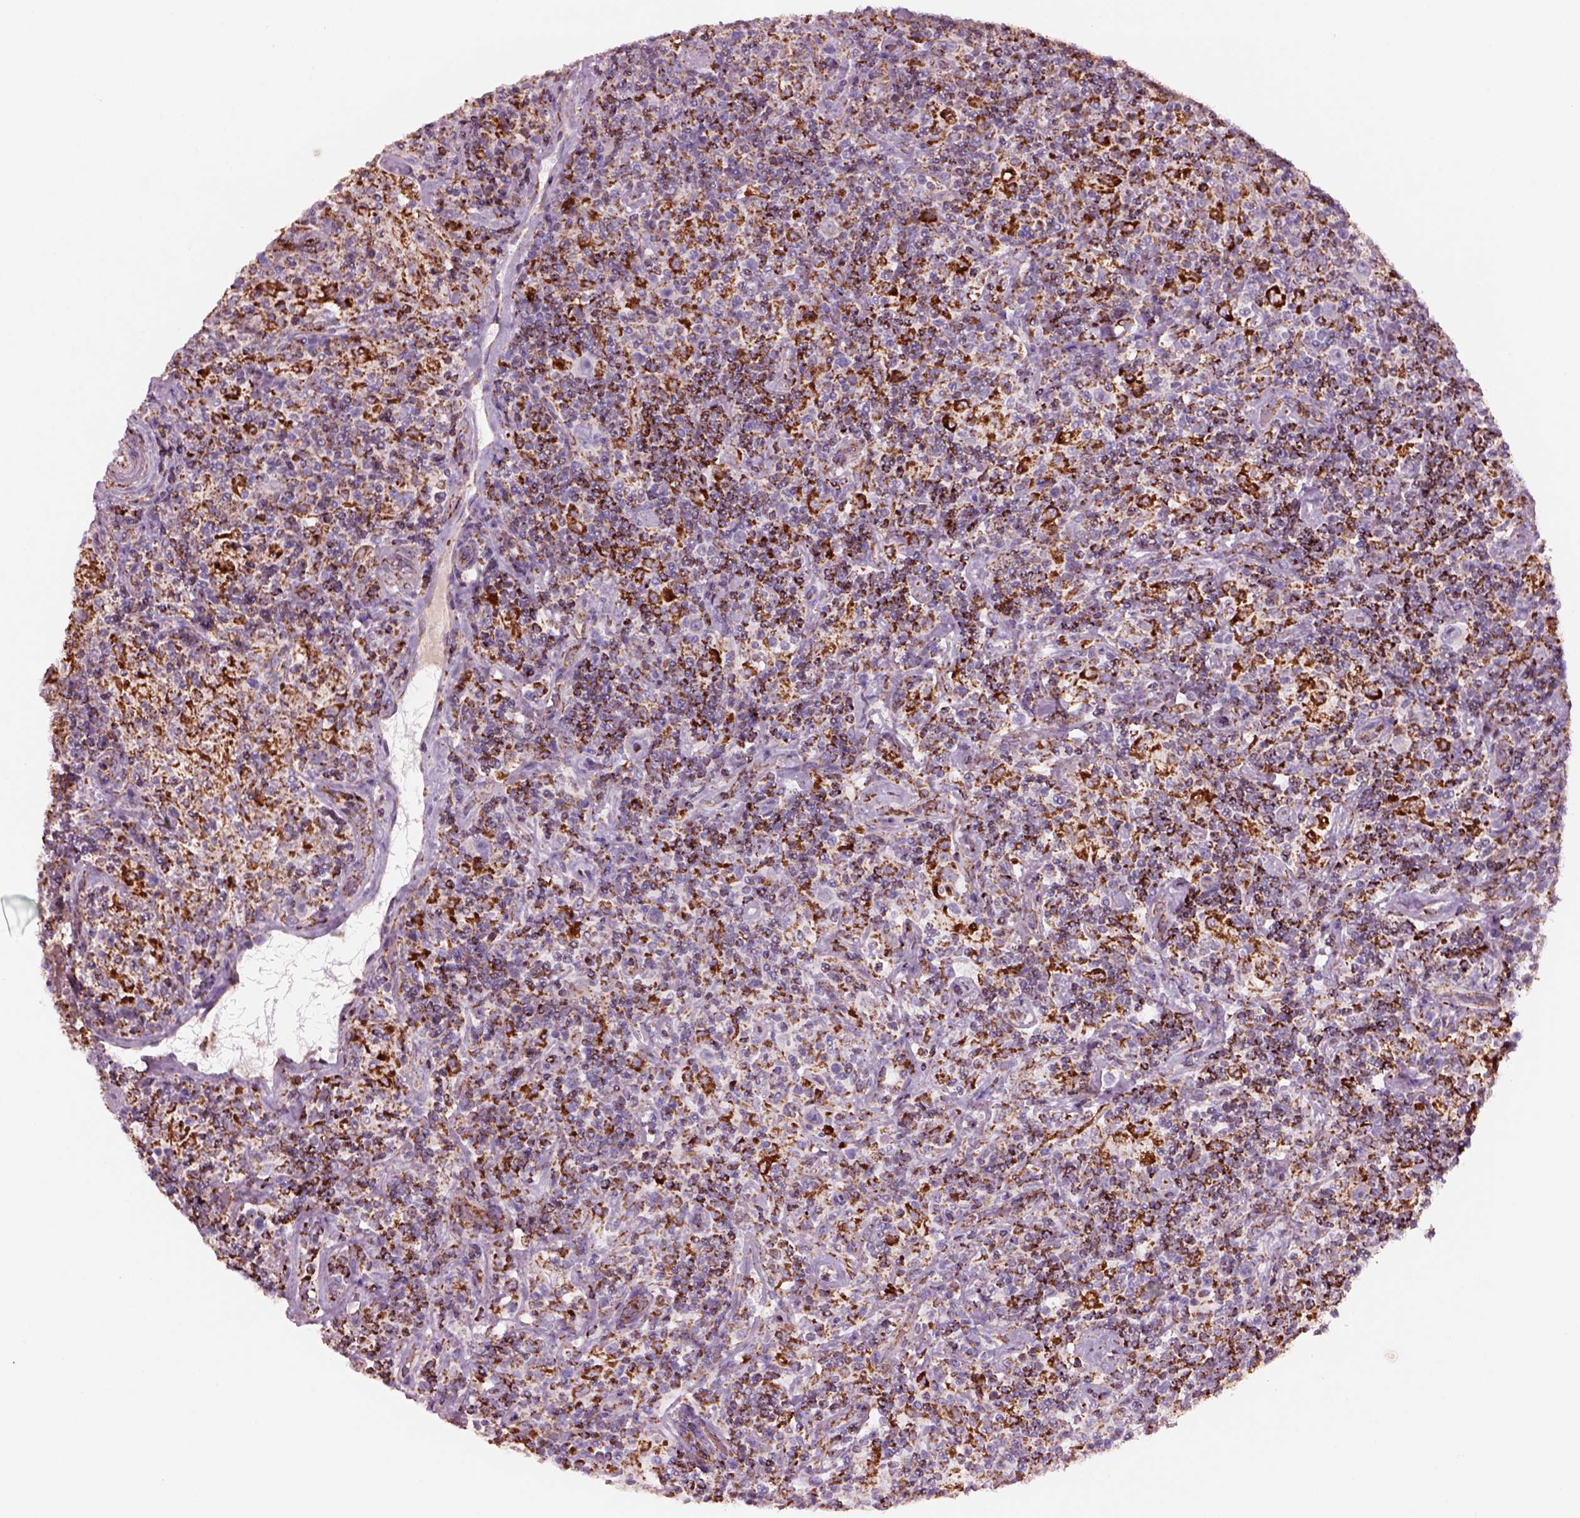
{"staining": {"intensity": "strong", "quantity": ">75%", "location": "cytoplasmic/membranous"}, "tissue": "lymphoma", "cell_type": "Tumor cells", "image_type": "cancer", "snomed": [{"axis": "morphology", "description": "Hodgkin's disease, NOS"}, {"axis": "topography", "description": "Lymph node"}], "caption": "Human lymphoma stained for a protein (brown) shows strong cytoplasmic/membranous positive expression in about >75% of tumor cells.", "gene": "SLC25A24", "patient": {"sex": "male", "age": 70}}